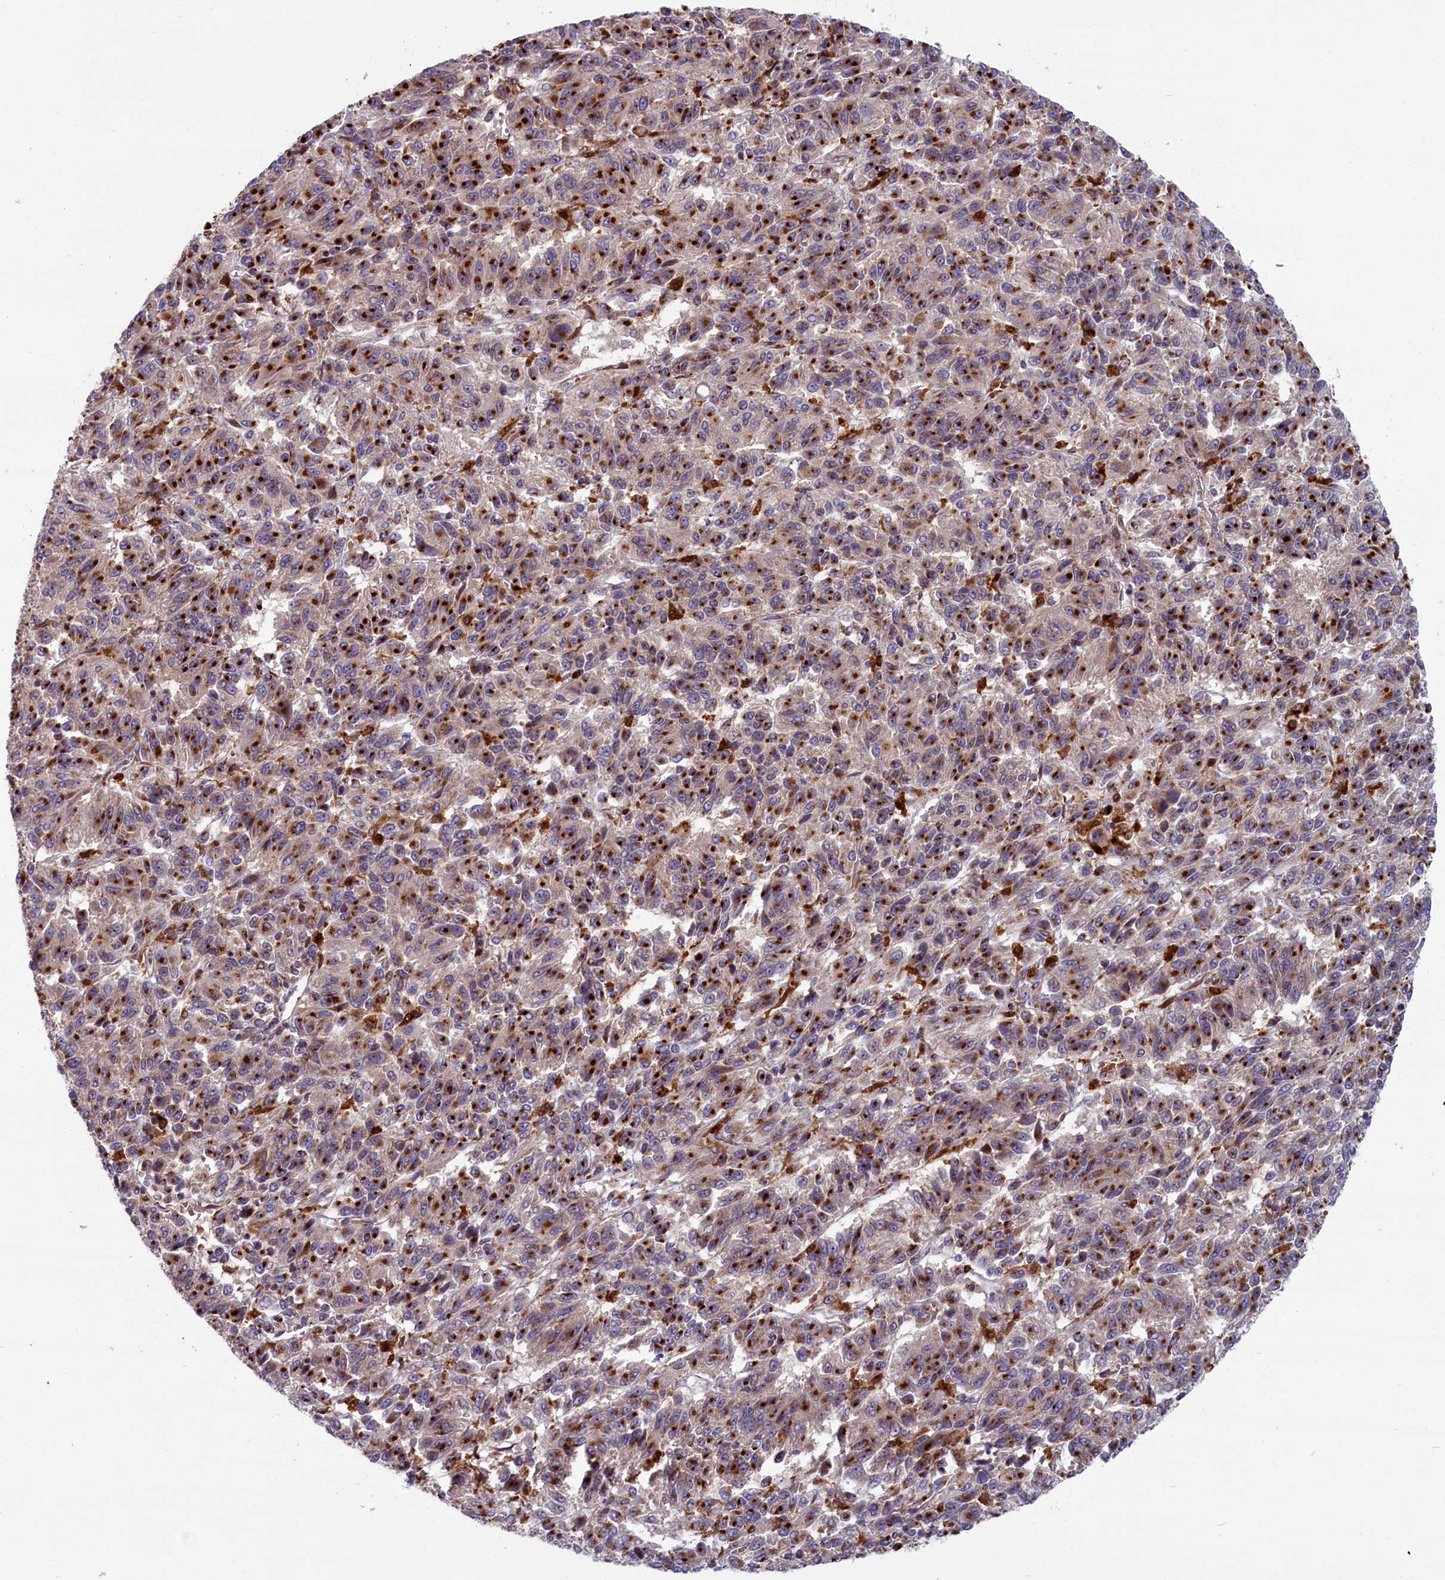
{"staining": {"intensity": "strong", "quantity": ">75%", "location": "cytoplasmic/membranous"}, "tissue": "melanoma", "cell_type": "Tumor cells", "image_type": "cancer", "snomed": [{"axis": "morphology", "description": "Malignant melanoma, Metastatic site"}, {"axis": "topography", "description": "Lung"}], "caption": "Human melanoma stained with a brown dye displays strong cytoplasmic/membranous positive positivity in approximately >75% of tumor cells.", "gene": "BLVRB", "patient": {"sex": "male", "age": 64}}